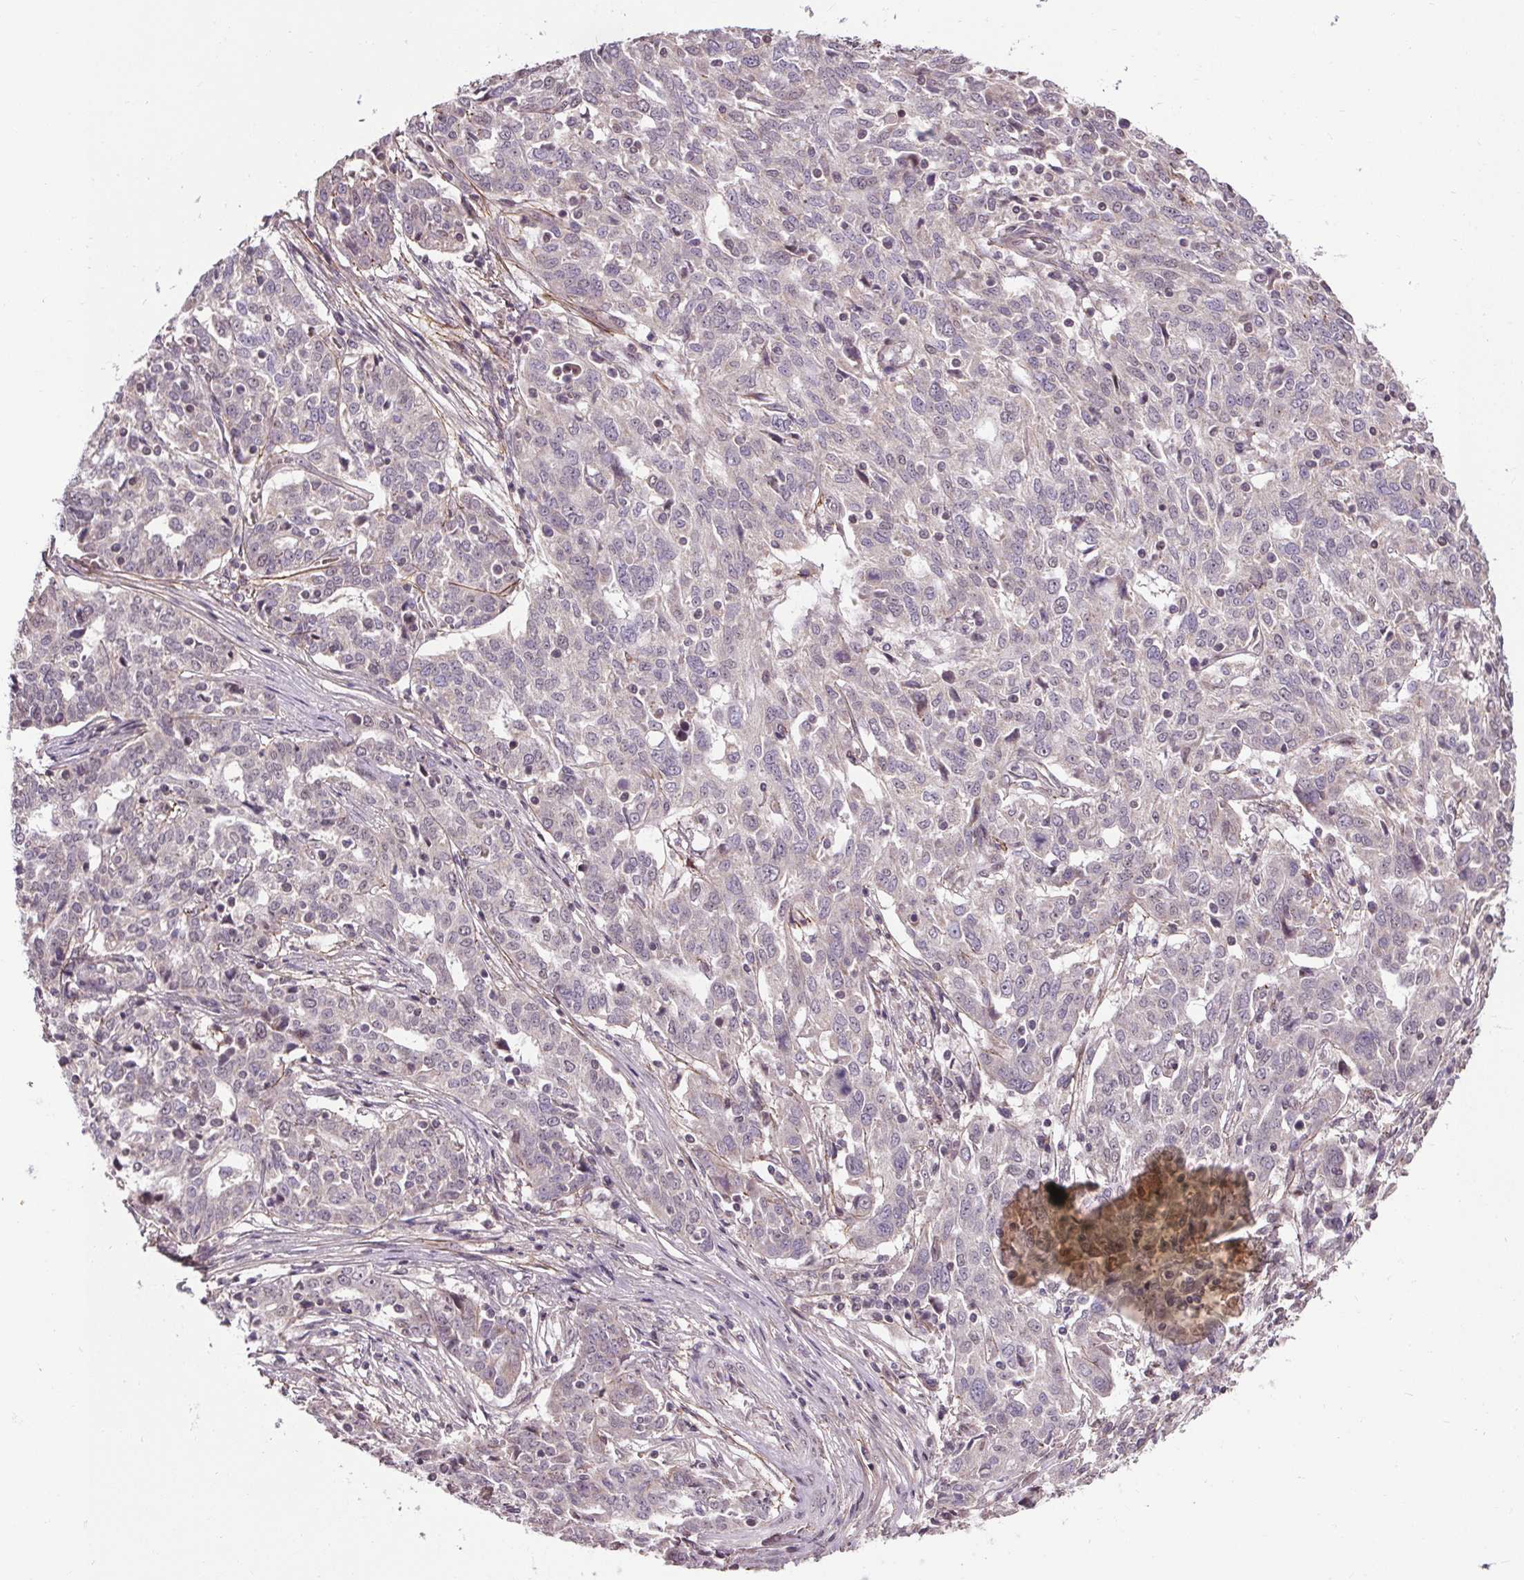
{"staining": {"intensity": "negative", "quantity": "none", "location": "none"}, "tissue": "ovarian cancer", "cell_type": "Tumor cells", "image_type": "cancer", "snomed": [{"axis": "morphology", "description": "Cystadenocarcinoma, serous, NOS"}, {"axis": "topography", "description": "Ovary"}], "caption": "There is no significant positivity in tumor cells of ovarian cancer (serous cystadenocarcinoma).", "gene": "KIAA0232", "patient": {"sex": "female", "age": 67}}